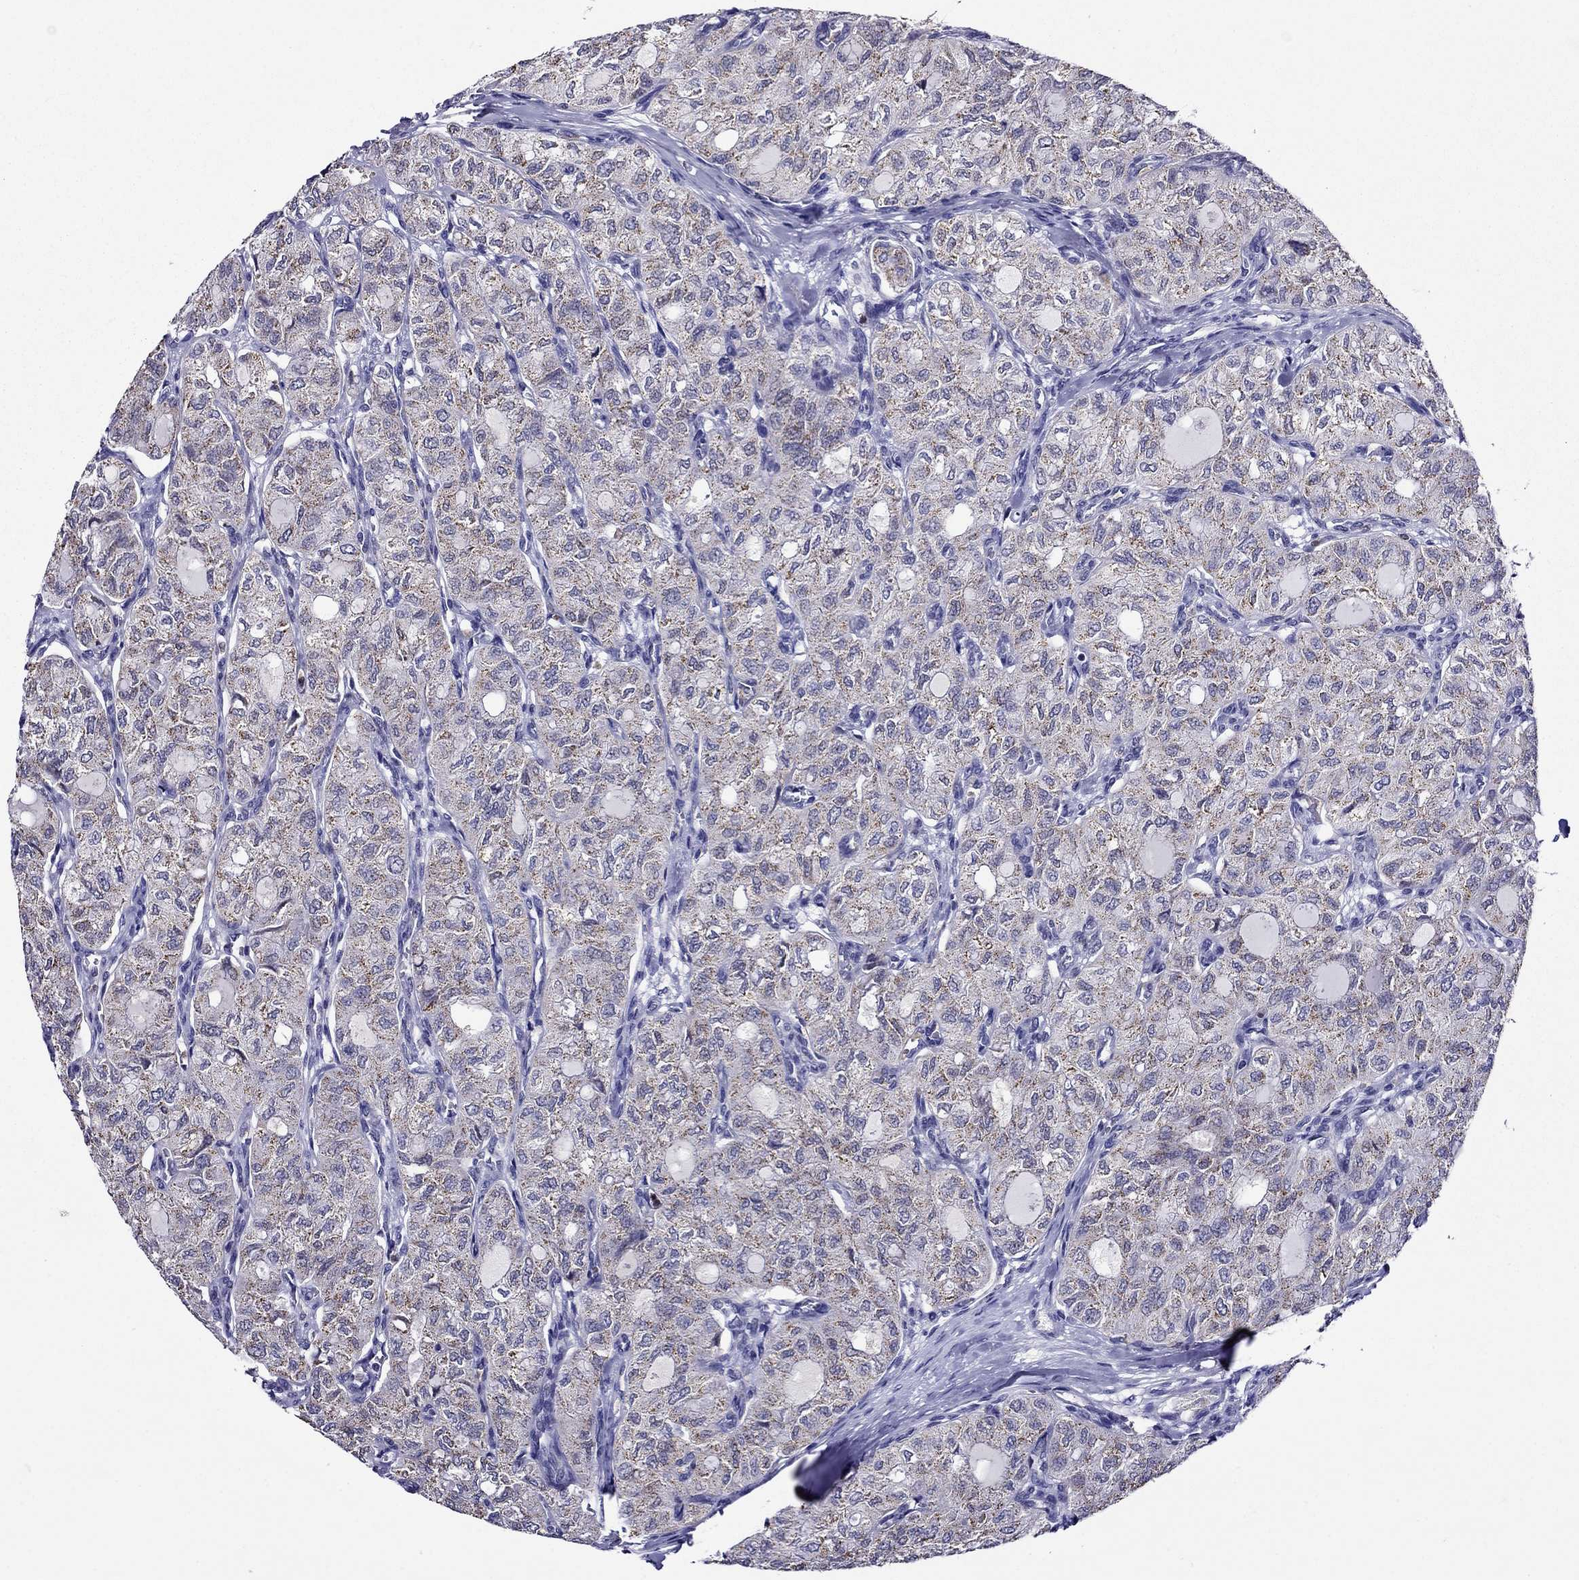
{"staining": {"intensity": "weak", "quantity": "25%-75%", "location": "cytoplasmic/membranous"}, "tissue": "thyroid cancer", "cell_type": "Tumor cells", "image_type": "cancer", "snomed": [{"axis": "morphology", "description": "Follicular adenoma carcinoma, NOS"}, {"axis": "topography", "description": "Thyroid gland"}], "caption": "Immunohistochemical staining of human thyroid cancer exhibits weak cytoplasmic/membranous protein positivity in about 25%-75% of tumor cells.", "gene": "SCG2", "patient": {"sex": "male", "age": 75}}